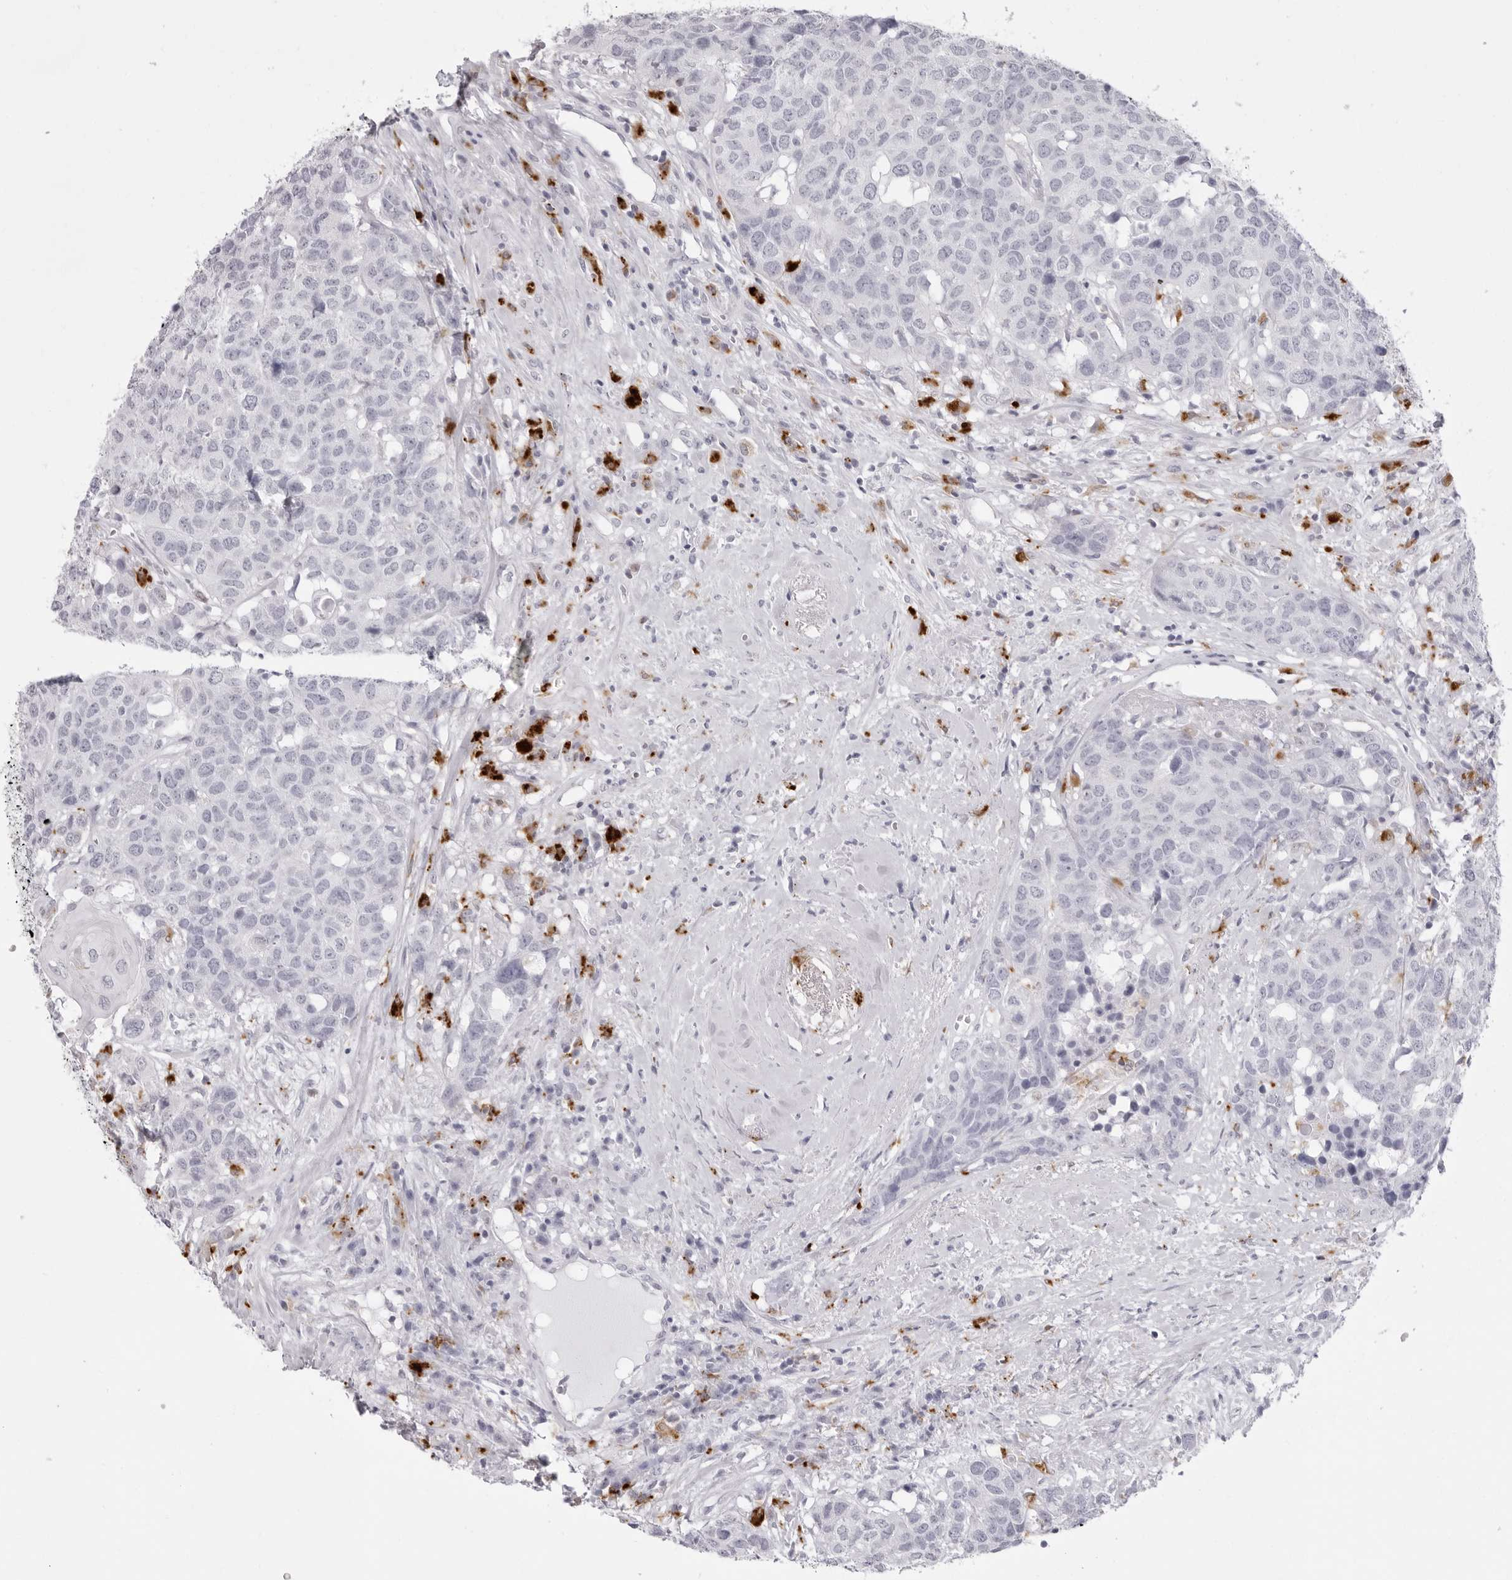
{"staining": {"intensity": "negative", "quantity": "none", "location": "none"}, "tissue": "head and neck cancer", "cell_type": "Tumor cells", "image_type": "cancer", "snomed": [{"axis": "morphology", "description": "Squamous cell carcinoma, NOS"}, {"axis": "topography", "description": "Head-Neck"}], "caption": "Photomicrograph shows no significant protein positivity in tumor cells of head and neck cancer (squamous cell carcinoma).", "gene": "IL25", "patient": {"sex": "male", "age": 66}}